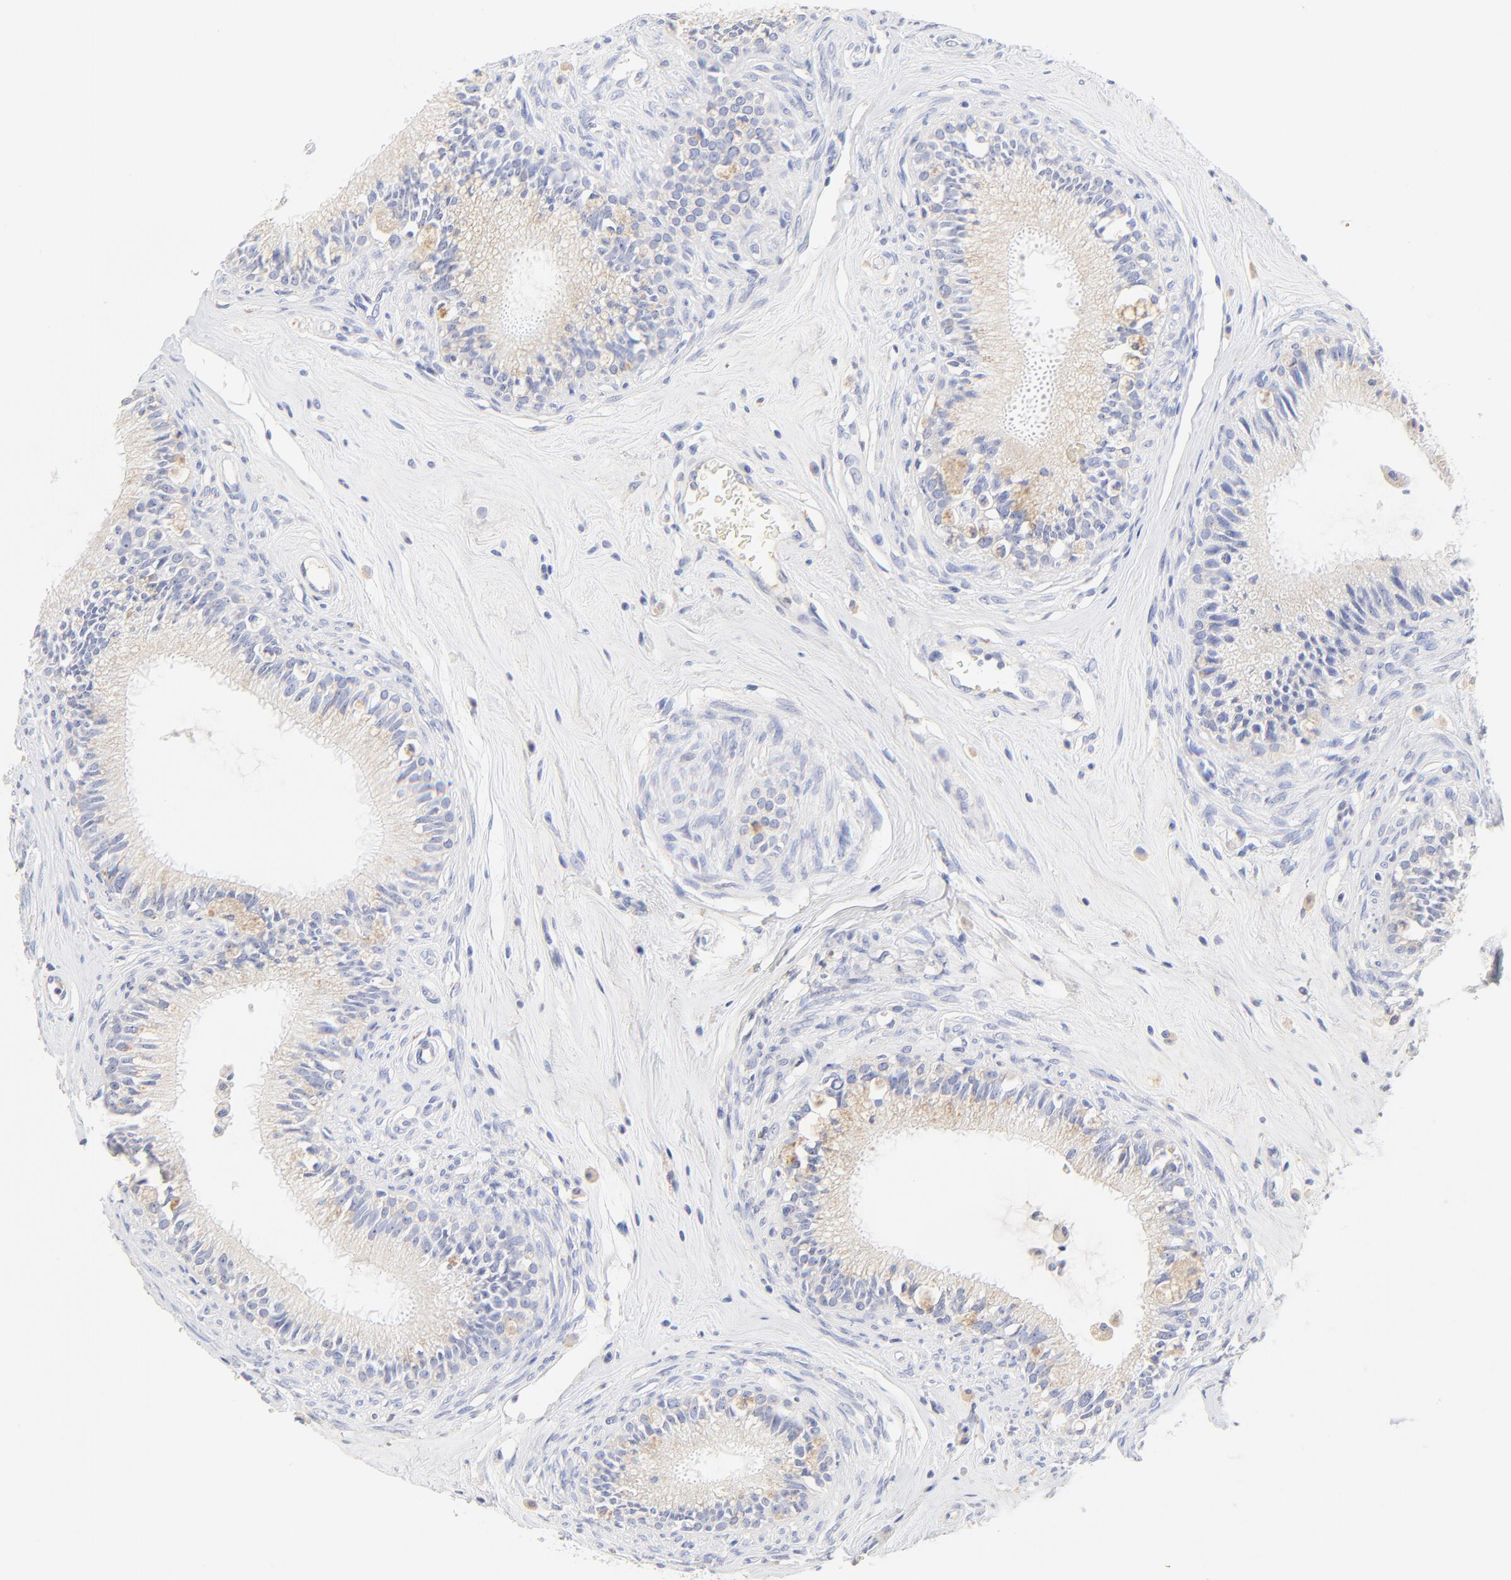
{"staining": {"intensity": "weak", "quantity": "25%-75%", "location": "cytoplasmic/membranous"}, "tissue": "epididymis", "cell_type": "Glandular cells", "image_type": "normal", "snomed": [{"axis": "morphology", "description": "Normal tissue, NOS"}, {"axis": "morphology", "description": "Inflammation, NOS"}, {"axis": "topography", "description": "Epididymis"}], "caption": "Protein expression analysis of benign epididymis reveals weak cytoplasmic/membranous expression in approximately 25%-75% of glandular cells. (DAB (3,3'-diaminobenzidine) IHC with brightfield microscopy, high magnification).", "gene": "SULT4A1", "patient": {"sex": "male", "age": 84}}